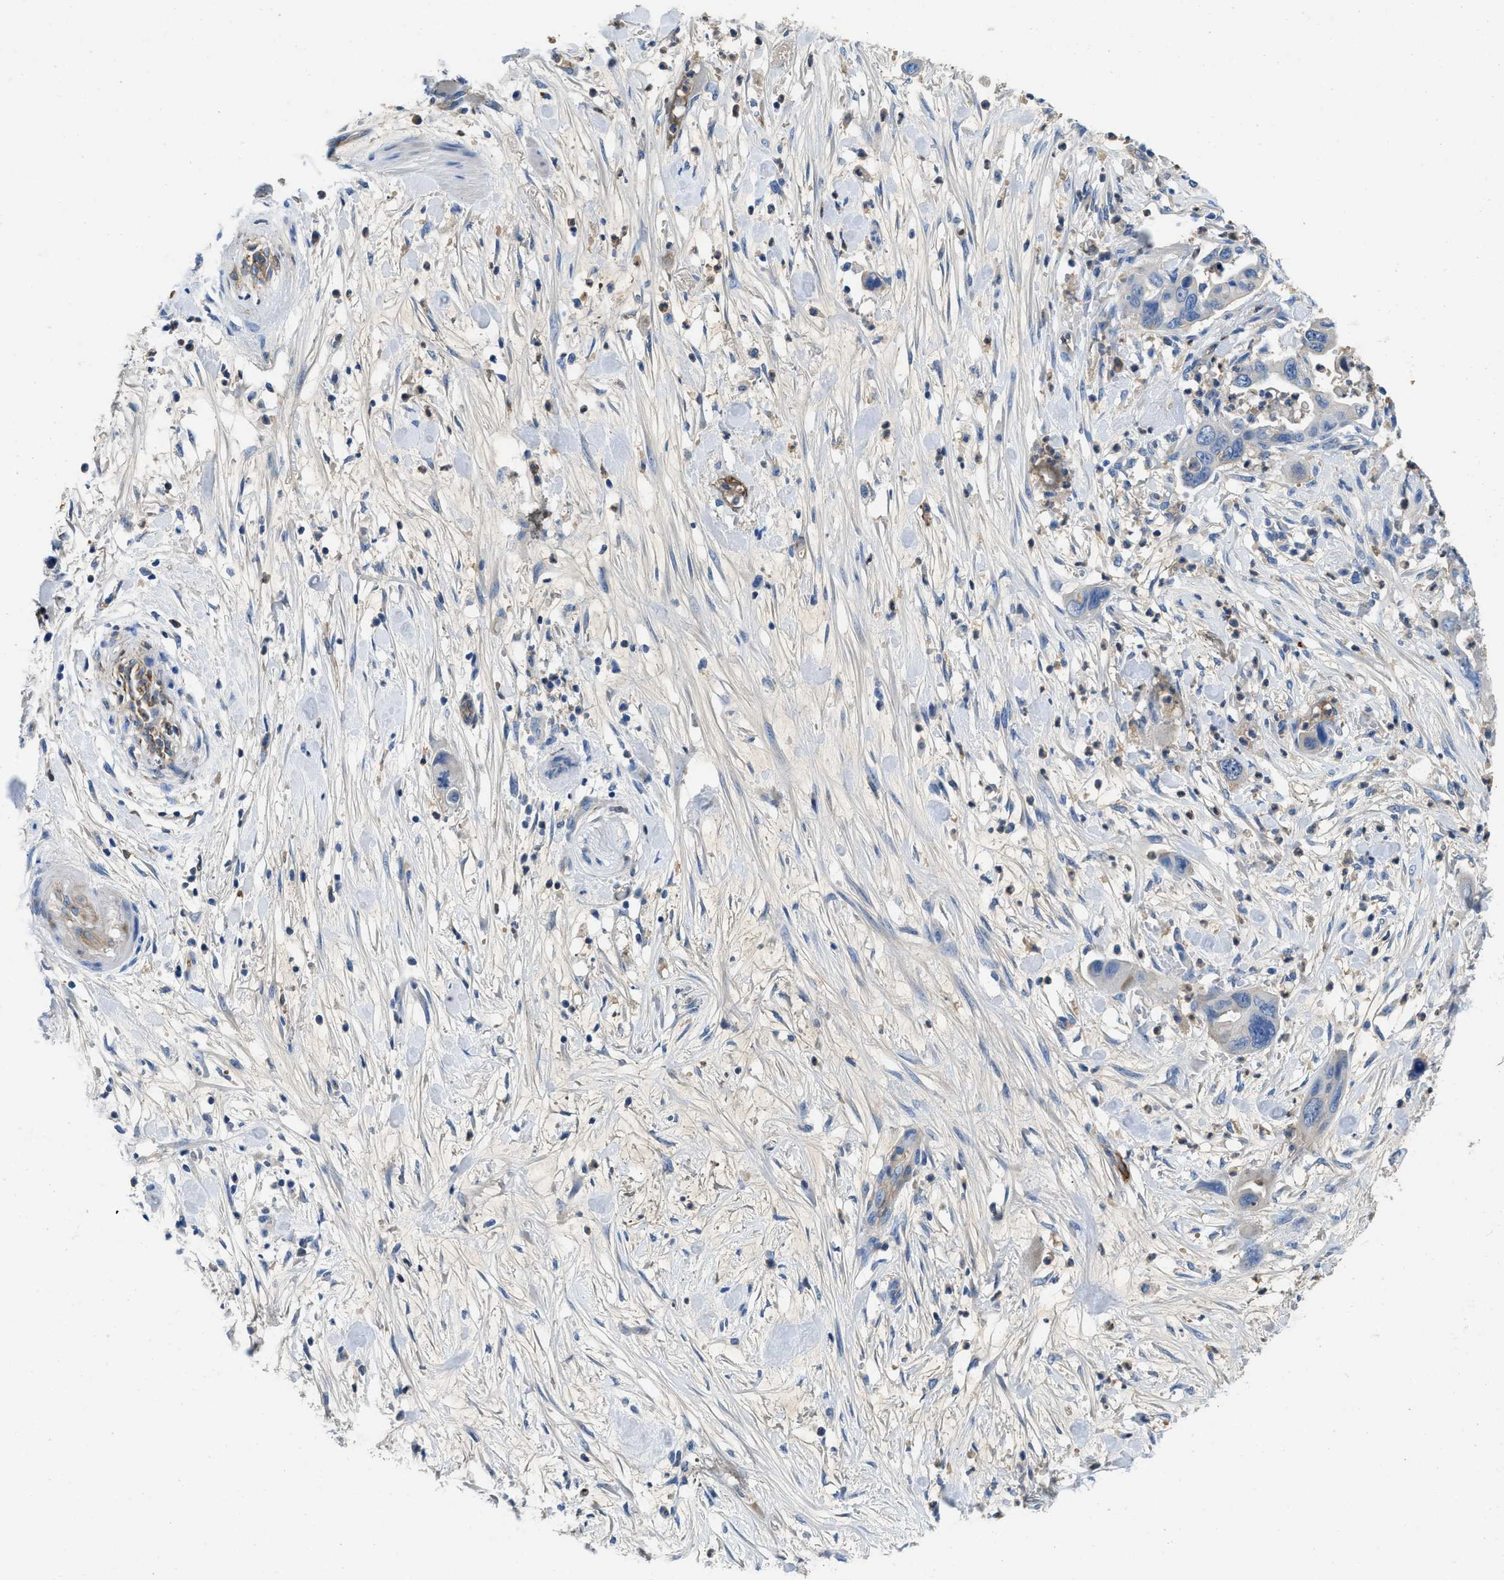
{"staining": {"intensity": "negative", "quantity": "none", "location": "none"}, "tissue": "pancreatic cancer", "cell_type": "Tumor cells", "image_type": "cancer", "snomed": [{"axis": "morphology", "description": "Adenocarcinoma, NOS"}, {"axis": "topography", "description": "Pancreas"}], "caption": "The immunohistochemistry micrograph has no significant expression in tumor cells of adenocarcinoma (pancreatic) tissue.", "gene": "SPEG", "patient": {"sex": "female", "age": 71}}